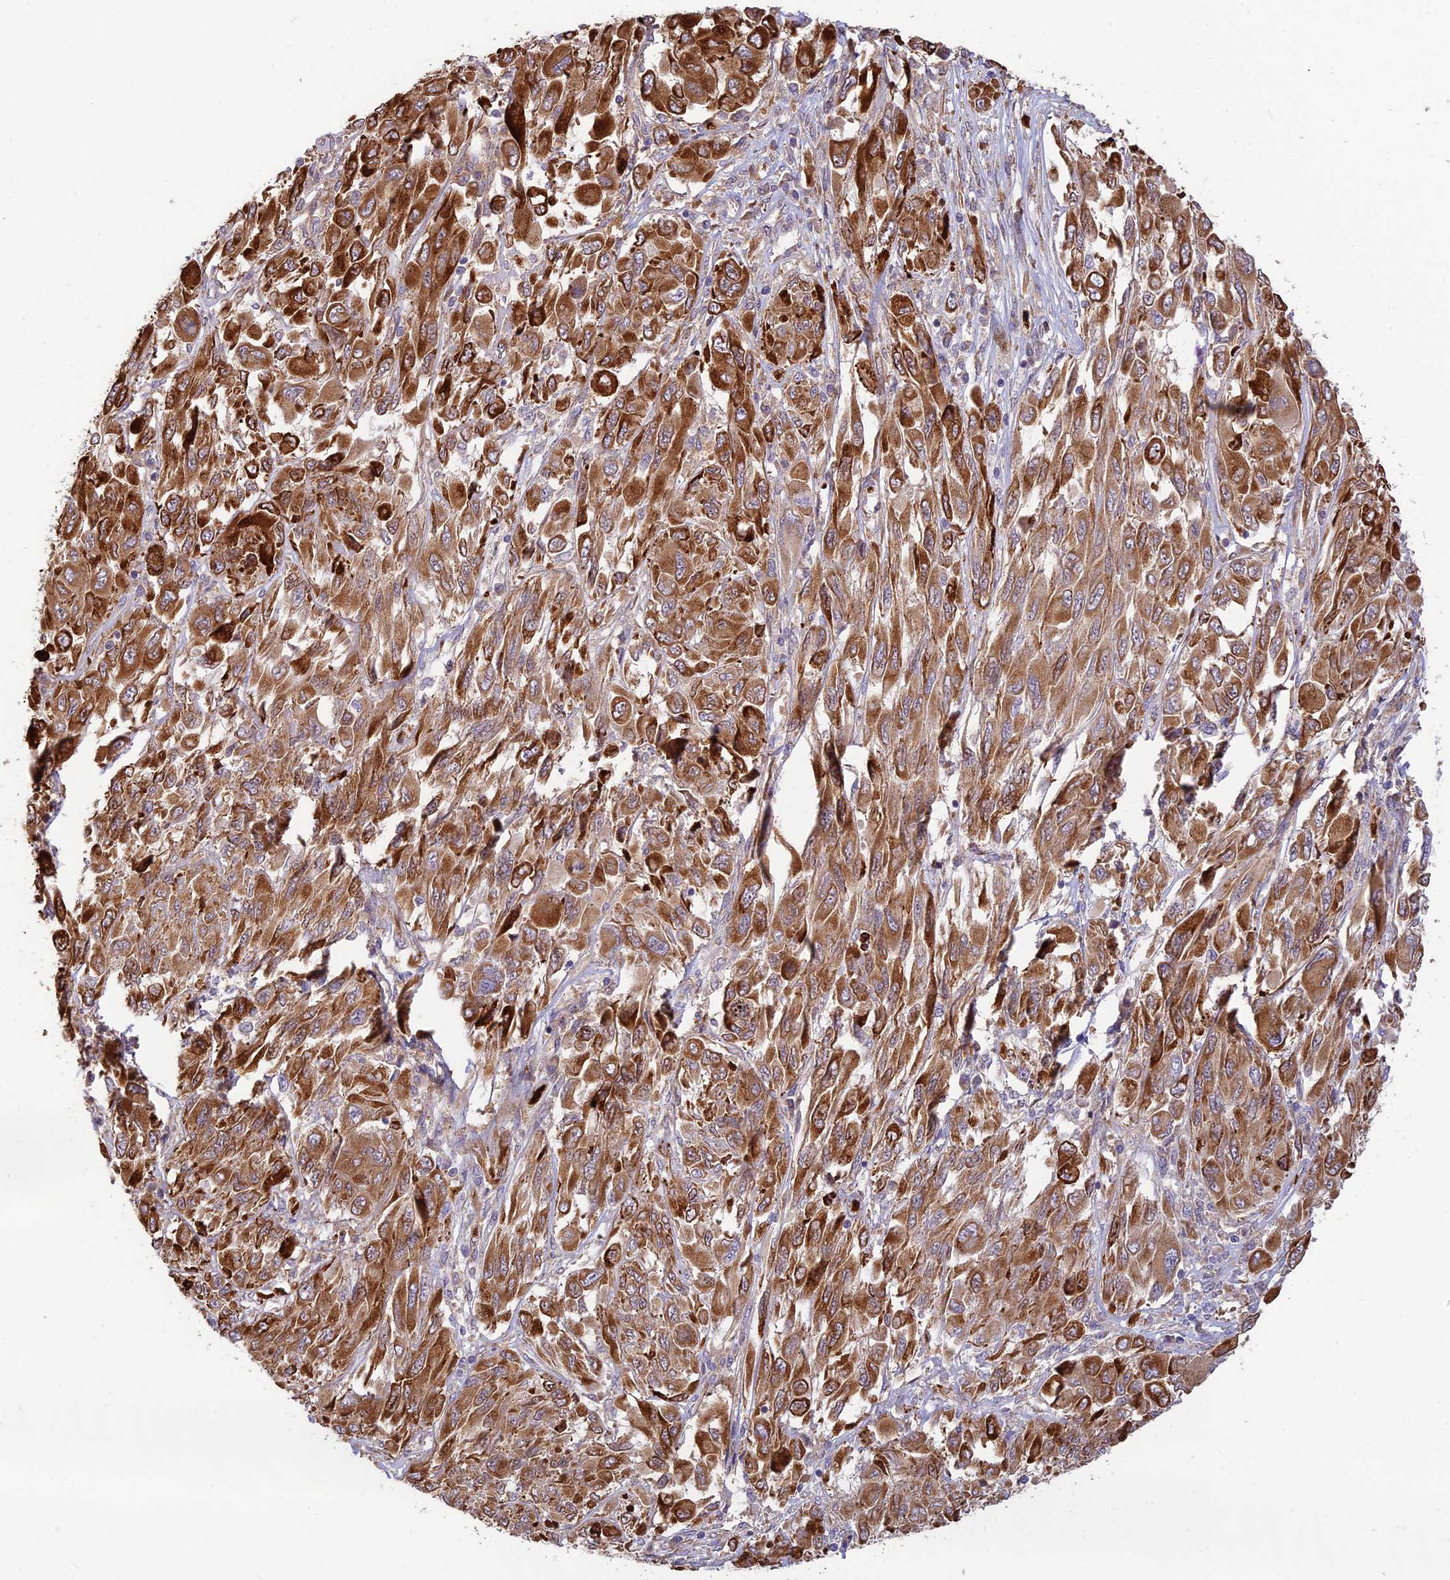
{"staining": {"intensity": "strong", "quantity": ">75%", "location": "cytoplasmic/membranous"}, "tissue": "melanoma", "cell_type": "Tumor cells", "image_type": "cancer", "snomed": [{"axis": "morphology", "description": "Malignant melanoma, NOS"}, {"axis": "topography", "description": "Skin"}], "caption": "The immunohistochemical stain labels strong cytoplasmic/membranous staining in tumor cells of malignant melanoma tissue.", "gene": "UFSP2", "patient": {"sex": "female", "age": 91}}